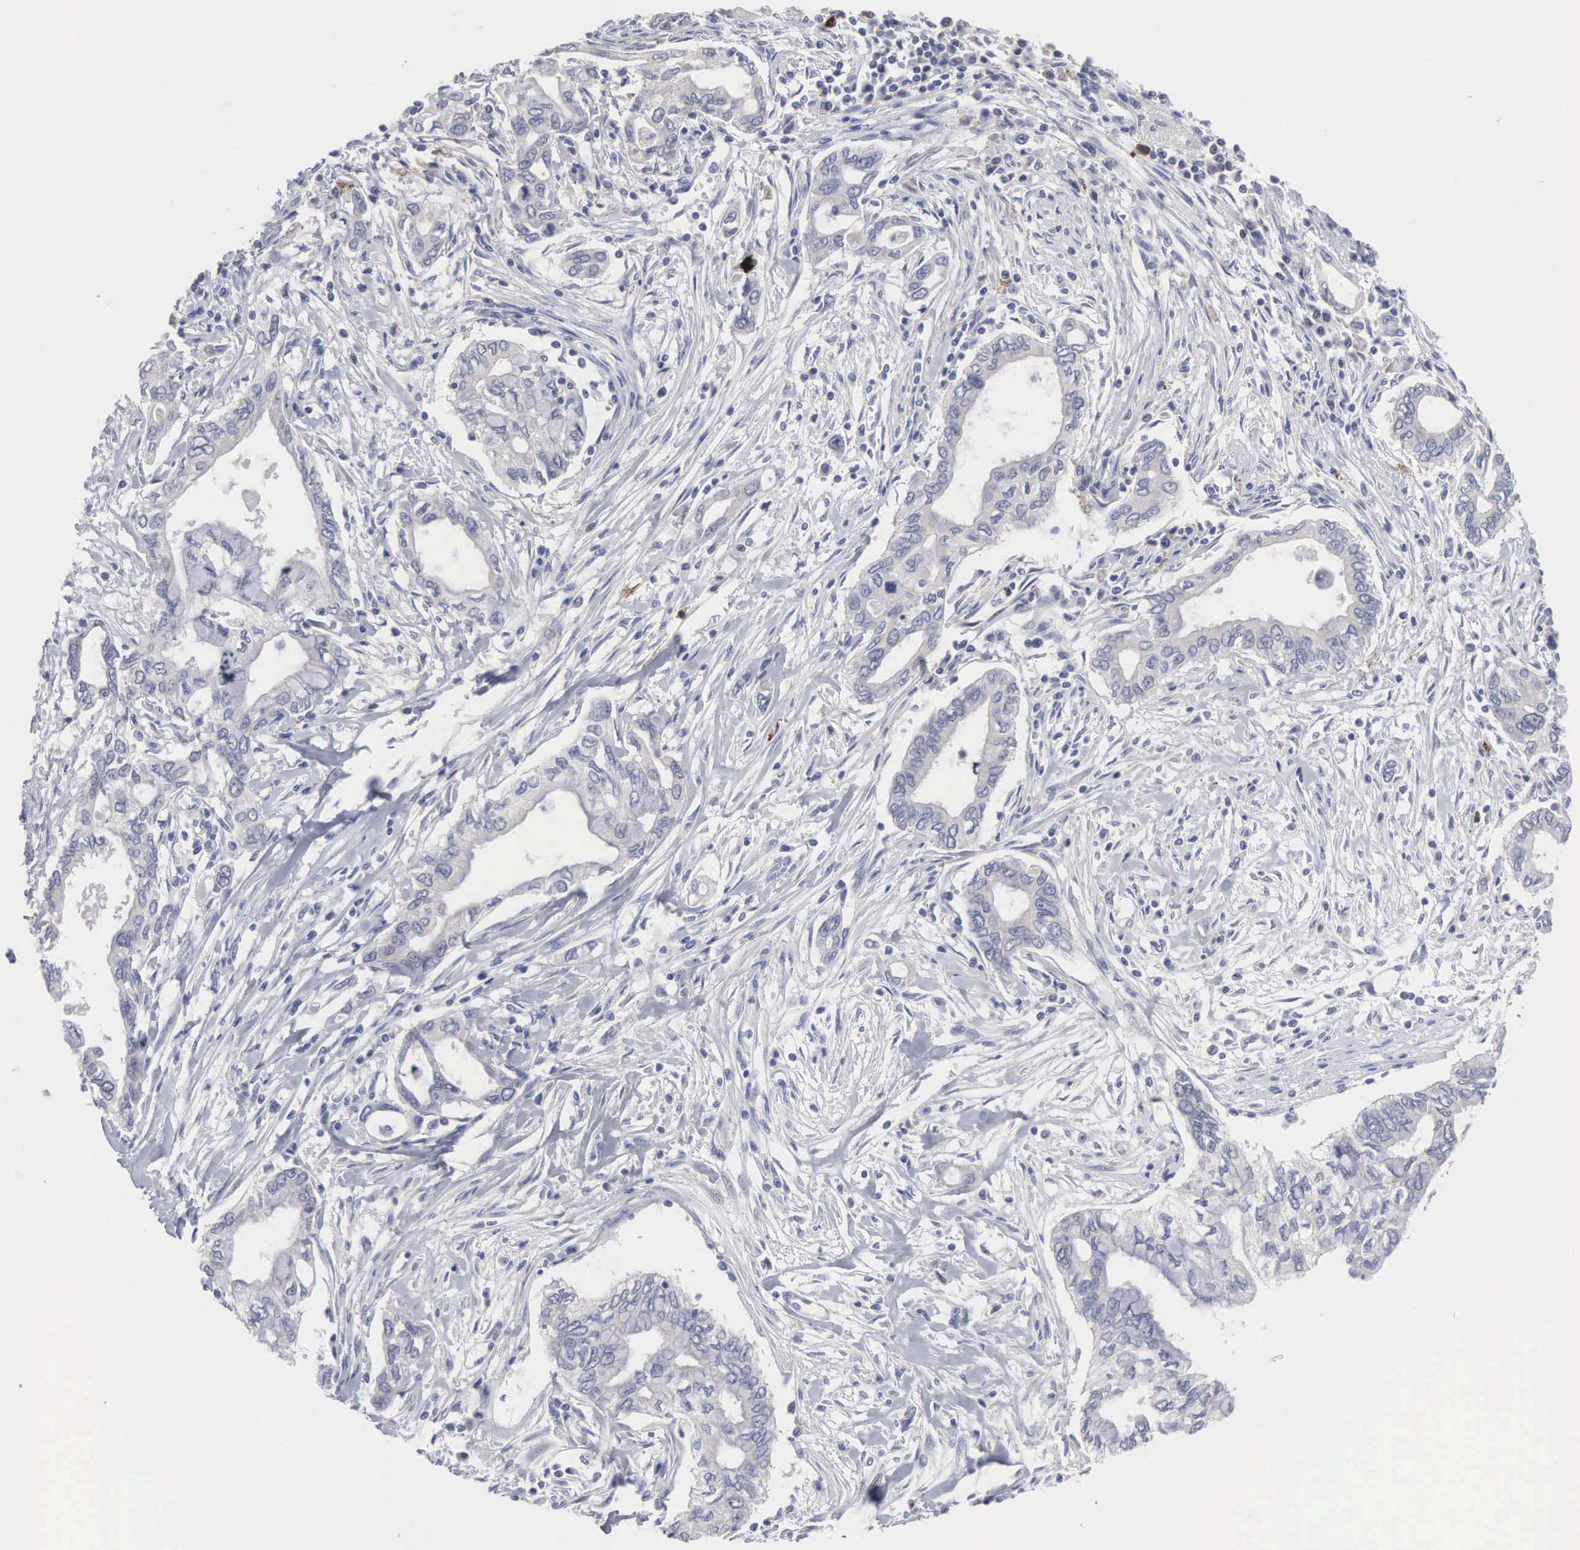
{"staining": {"intensity": "negative", "quantity": "none", "location": "none"}, "tissue": "pancreatic cancer", "cell_type": "Tumor cells", "image_type": "cancer", "snomed": [{"axis": "morphology", "description": "Adenocarcinoma, NOS"}, {"axis": "topography", "description": "Pancreas"}], "caption": "Immunohistochemical staining of adenocarcinoma (pancreatic) displays no significant expression in tumor cells.", "gene": "ACOT4", "patient": {"sex": "female", "age": 57}}